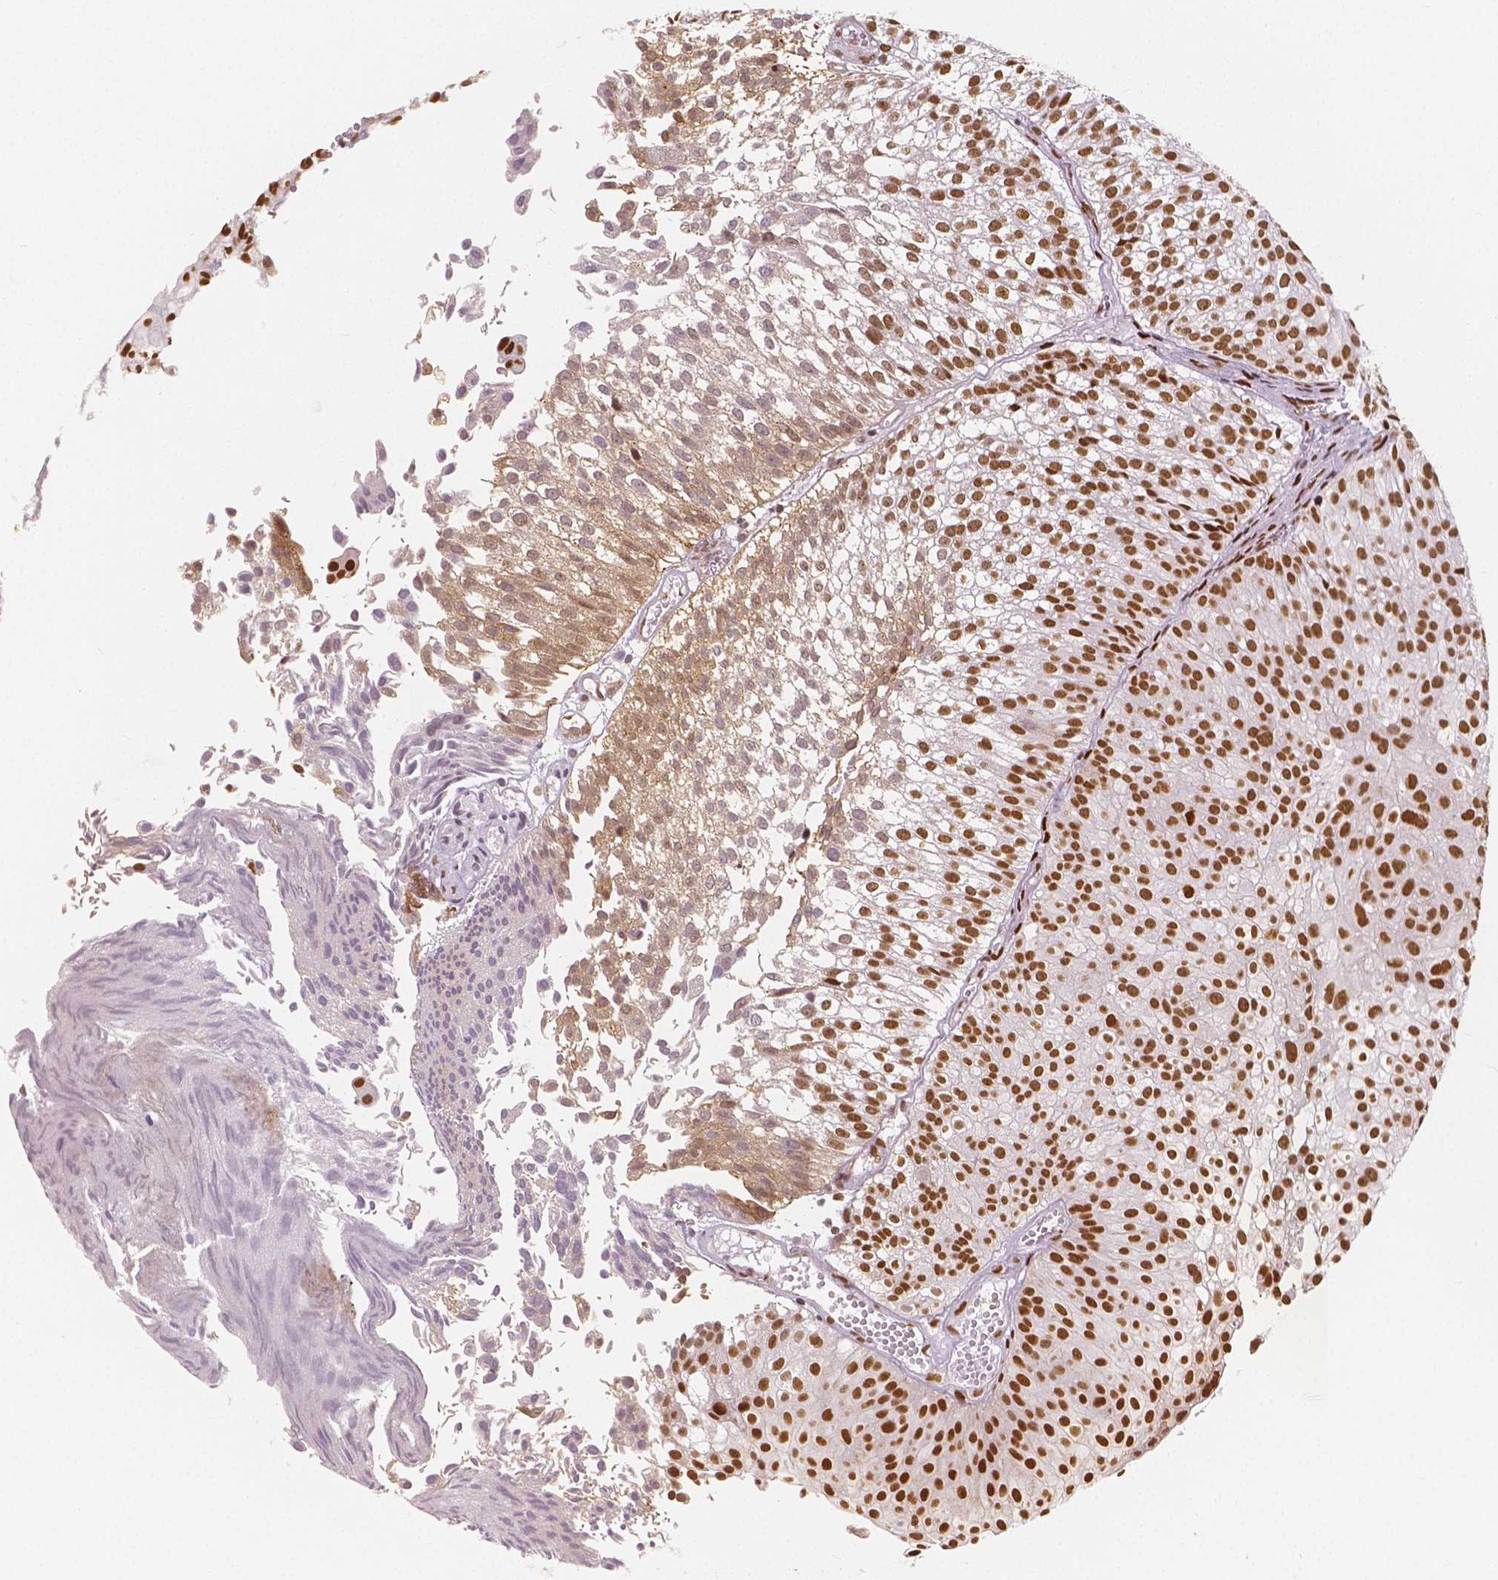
{"staining": {"intensity": "moderate", "quantity": ">75%", "location": "cytoplasmic/membranous,nuclear"}, "tissue": "urothelial cancer", "cell_type": "Tumor cells", "image_type": "cancer", "snomed": [{"axis": "morphology", "description": "Urothelial carcinoma, Low grade"}, {"axis": "topography", "description": "Urinary bladder"}], "caption": "There is medium levels of moderate cytoplasmic/membranous and nuclear expression in tumor cells of urothelial carcinoma (low-grade), as demonstrated by immunohistochemical staining (brown color).", "gene": "NUCKS1", "patient": {"sex": "male", "age": 70}}